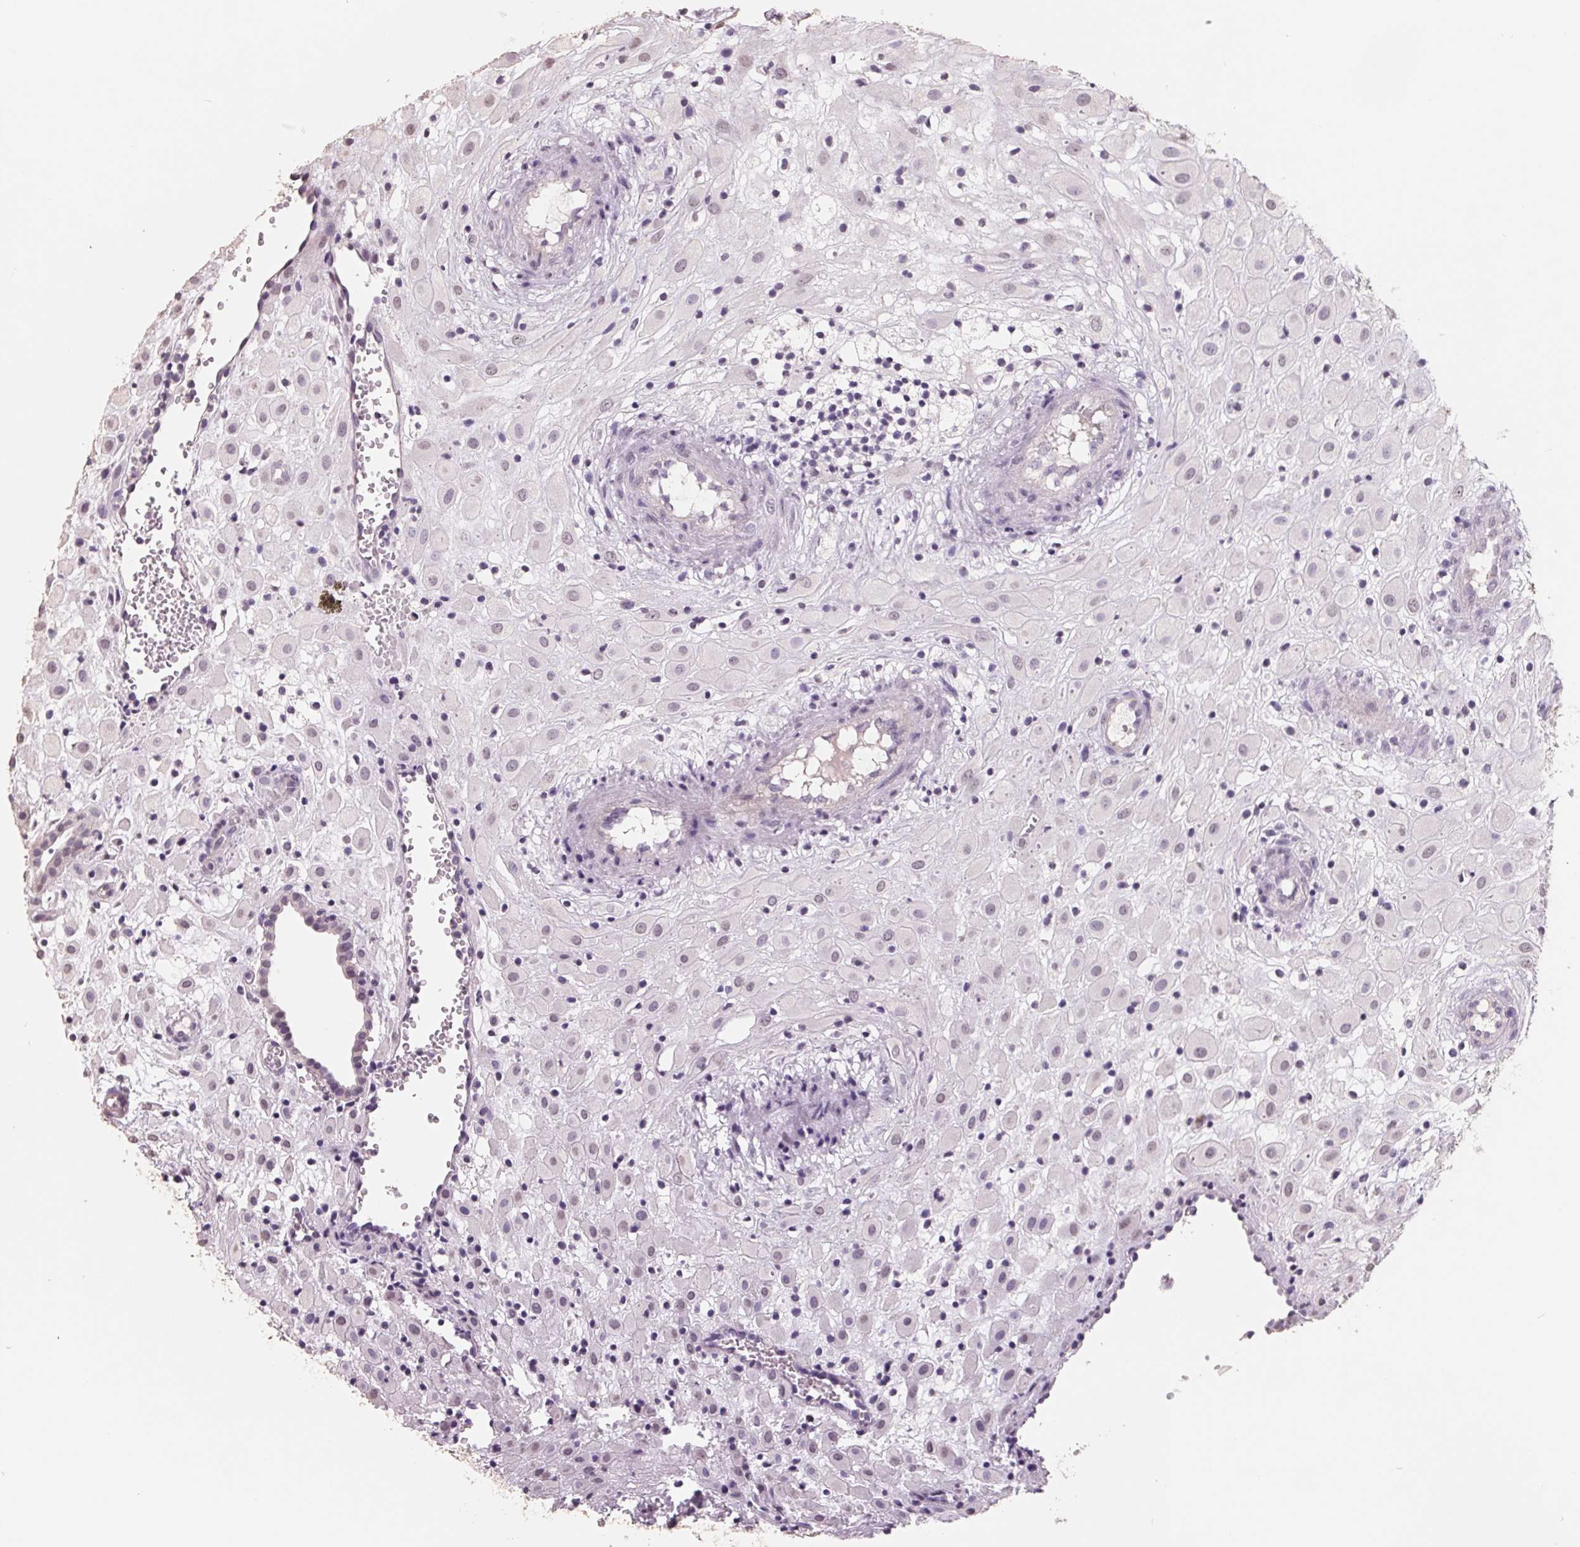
{"staining": {"intensity": "weak", "quantity": "25%-75%", "location": "nuclear"}, "tissue": "placenta", "cell_type": "Decidual cells", "image_type": "normal", "snomed": [{"axis": "morphology", "description": "Normal tissue, NOS"}, {"axis": "topography", "description": "Placenta"}], "caption": "Decidual cells exhibit low levels of weak nuclear positivity in about 25%-75% of cells in benign human placenta. The staining was performed using DAB (3,3'-diaminobenzidine) to visualize the protein expression in brown, while the nuclei were stained in blue with hematoxylin (Magnification: 20x).", "gene": "FTCD", "patient": {"sex": "female", "age": 24}}